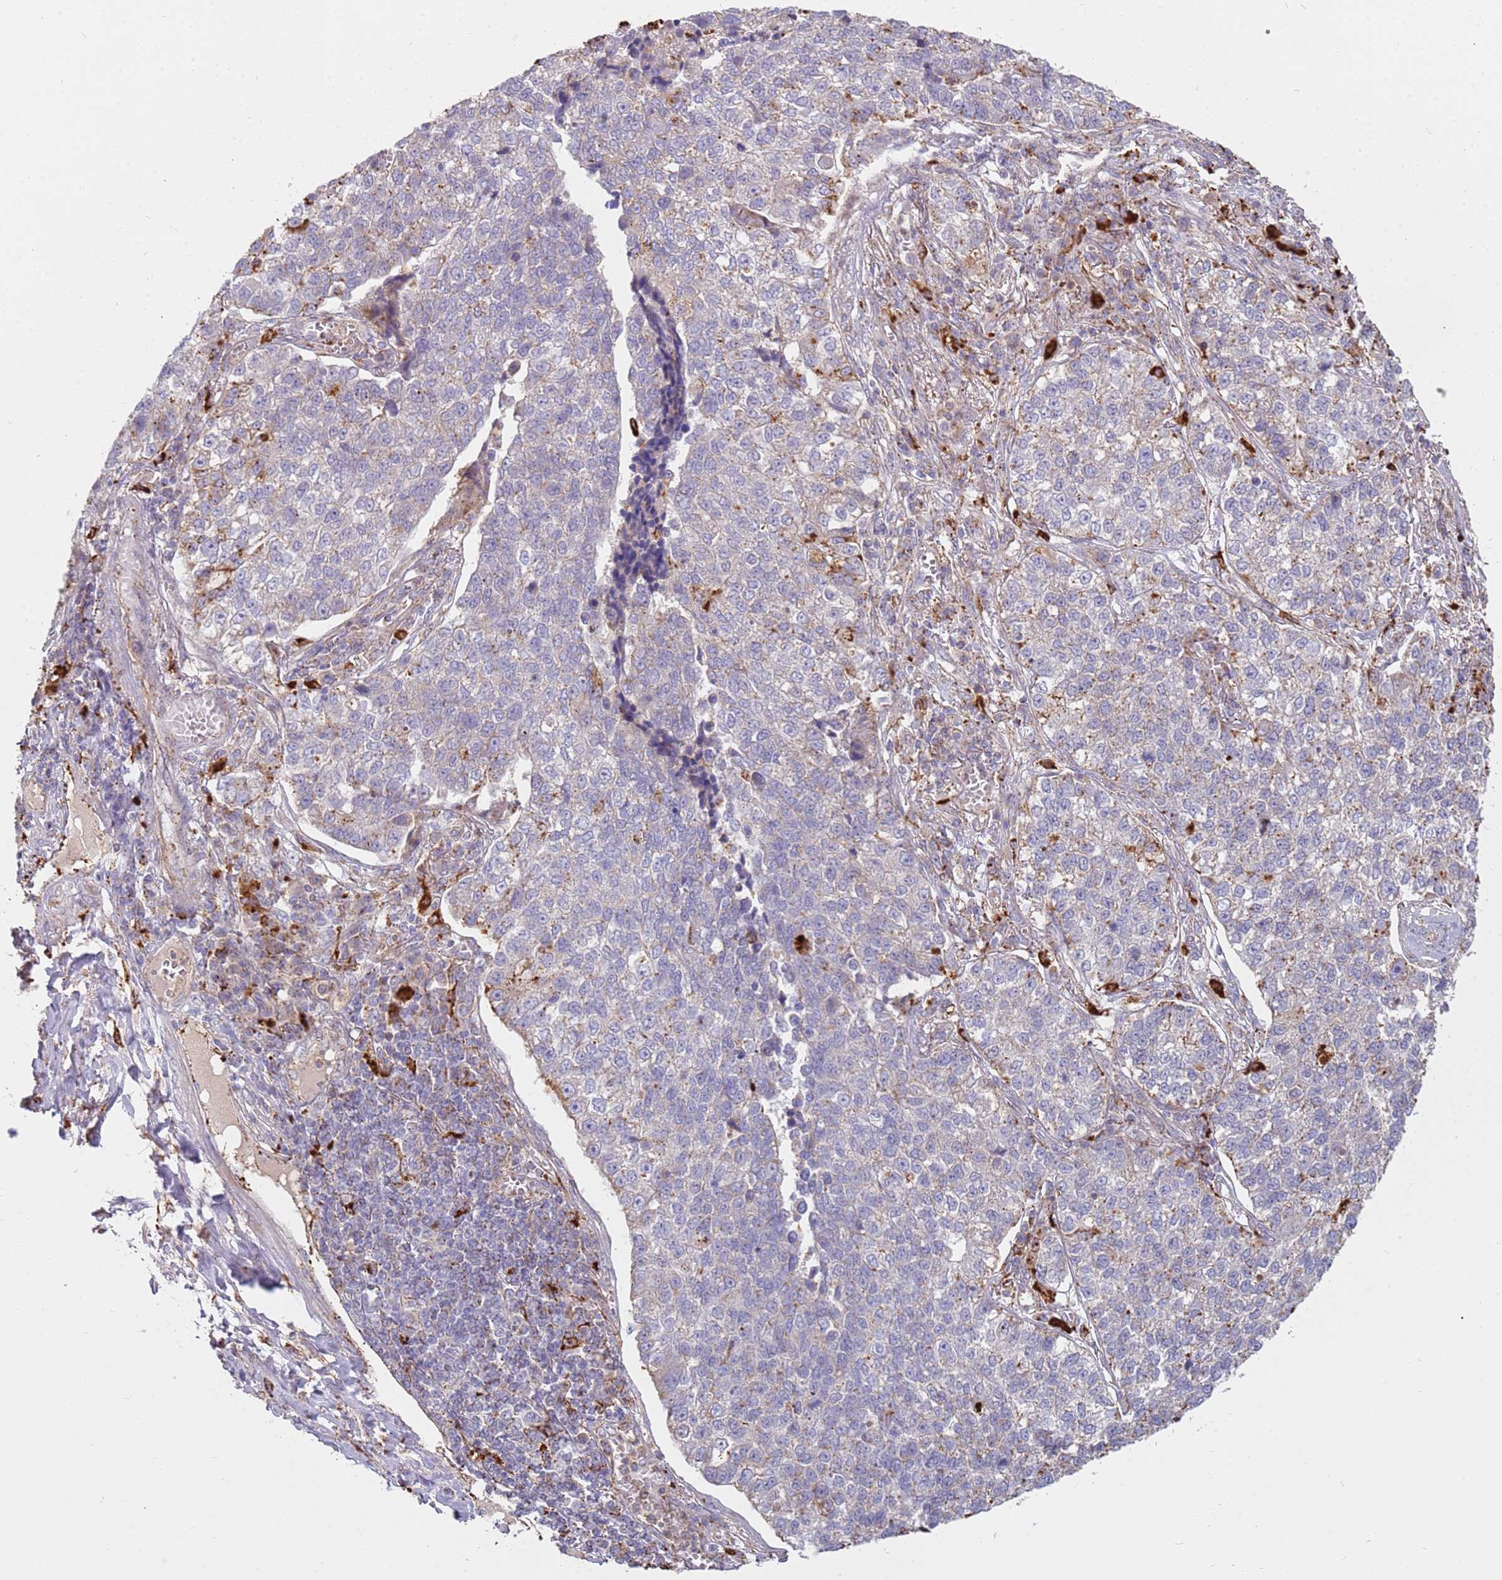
{"staining": {"intensity": "negative", "quantity": "none", "location": "none"}, "tissue": "lung cancer", "cell_type": "Tumor cells", "image_type": "cancer", "snomed": [{"axis": "morphology", "description": "Adenocarcinoma, NOS"}, {"axis": "topography", "description": "Lung"}], "caption": "Micrograph shows no significant protein staining in tumor cells of lung adenocarcinoma.", "gene": "TMEM229B", "patient": {"sex": "male", "age": 49}}